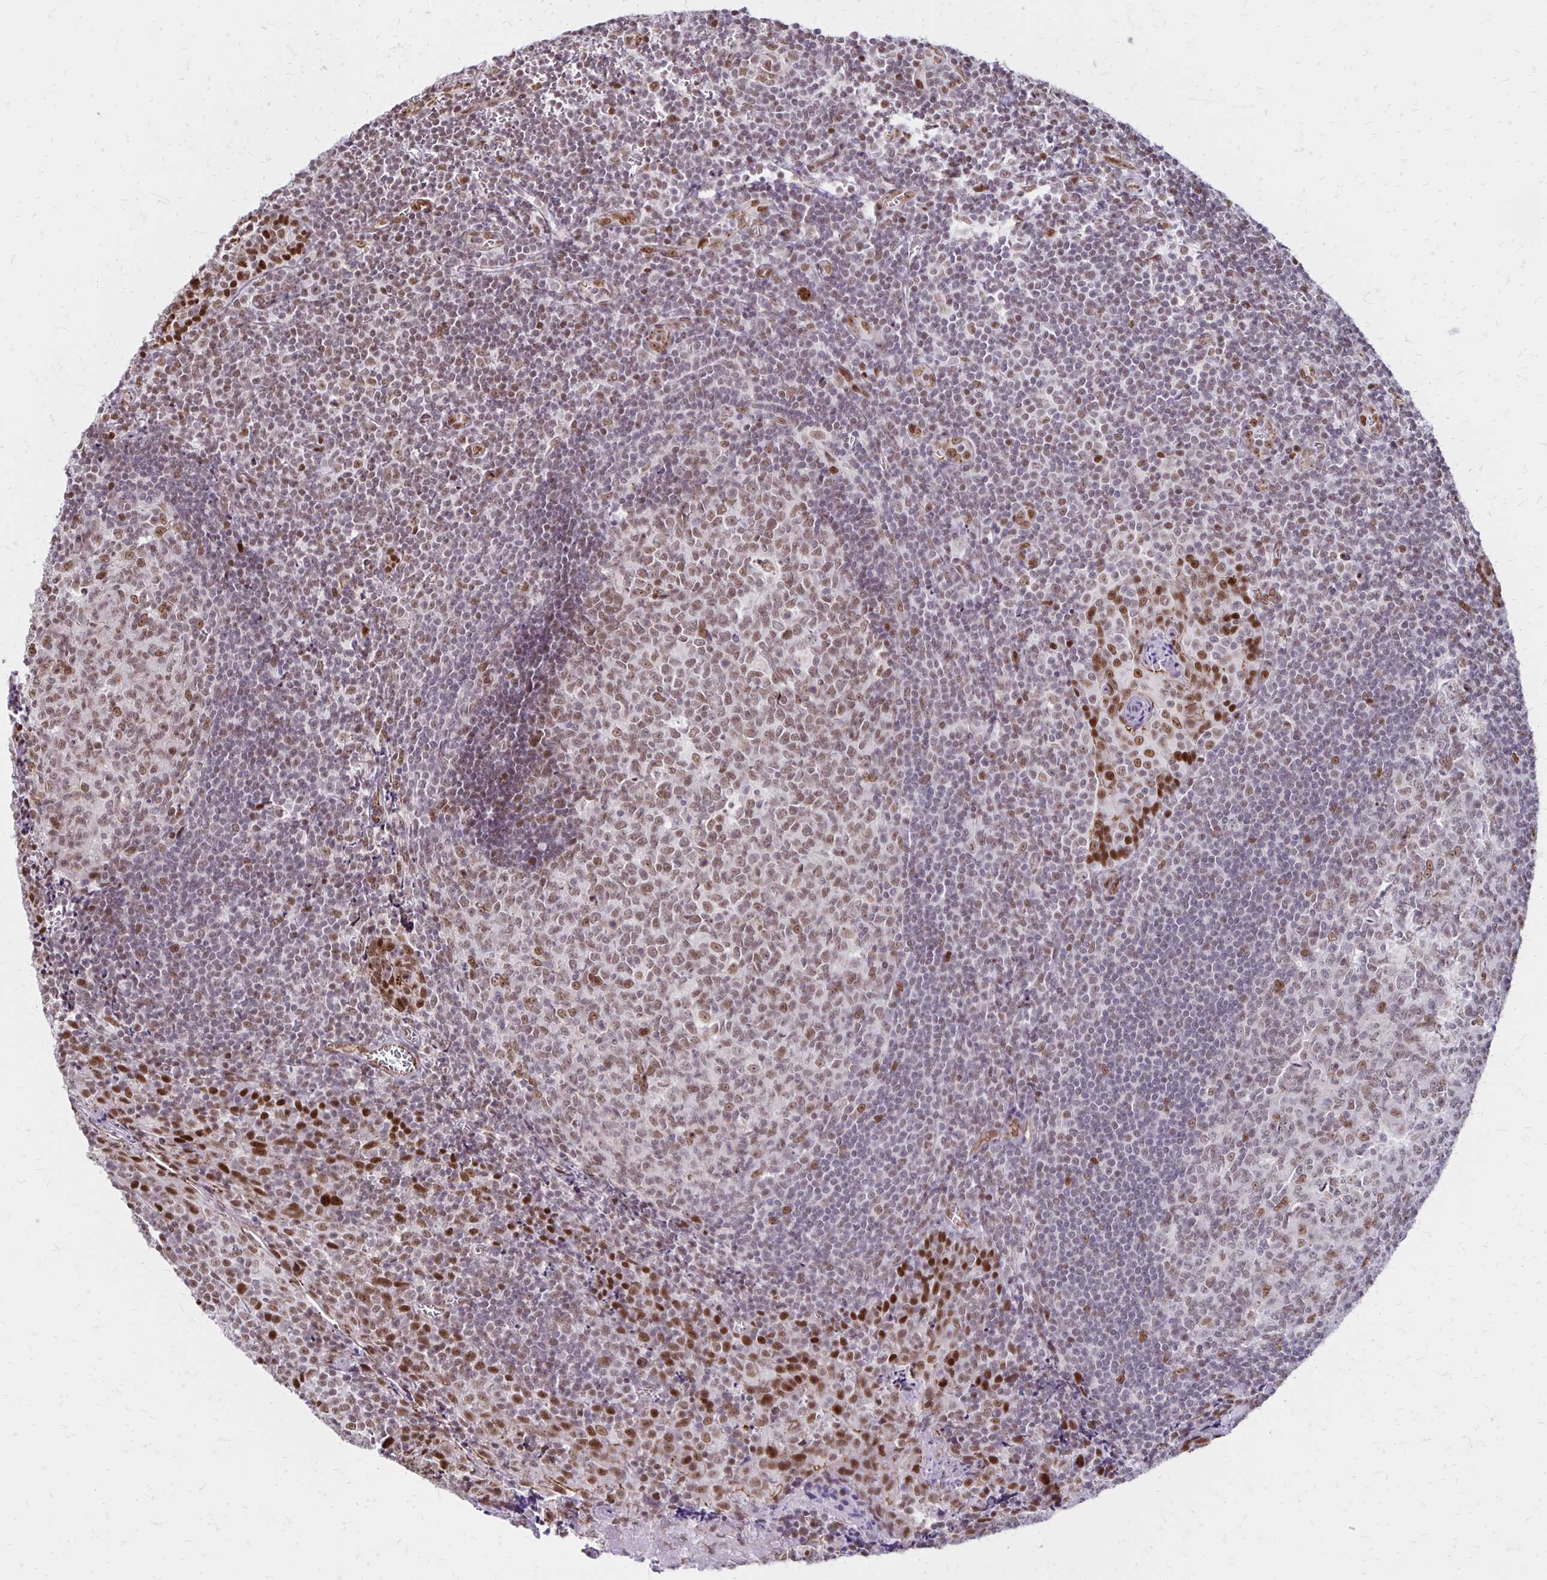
{"staining": {"intensity": "moderate", "quantity": "25%-75%", "location": "nuclear"}, "tissue": "tonsil", "cell_type": "Germinal center cells", "image_type": "normal", "snomed": [{"axis": "morphology", "description": "Normal tissue, NOS"}, {"axis": "morphology", "description": "Inflammation, NOS"}, {"axis": "topography", "description": "Tonsil"}], "caption": "The histopathology image reveals a brown stain indicating the presence of a protein in the nuclear of germinal center cells in tonsil.", "gene": "DDB2", "patient": {"sex": "female", "age": 31}}